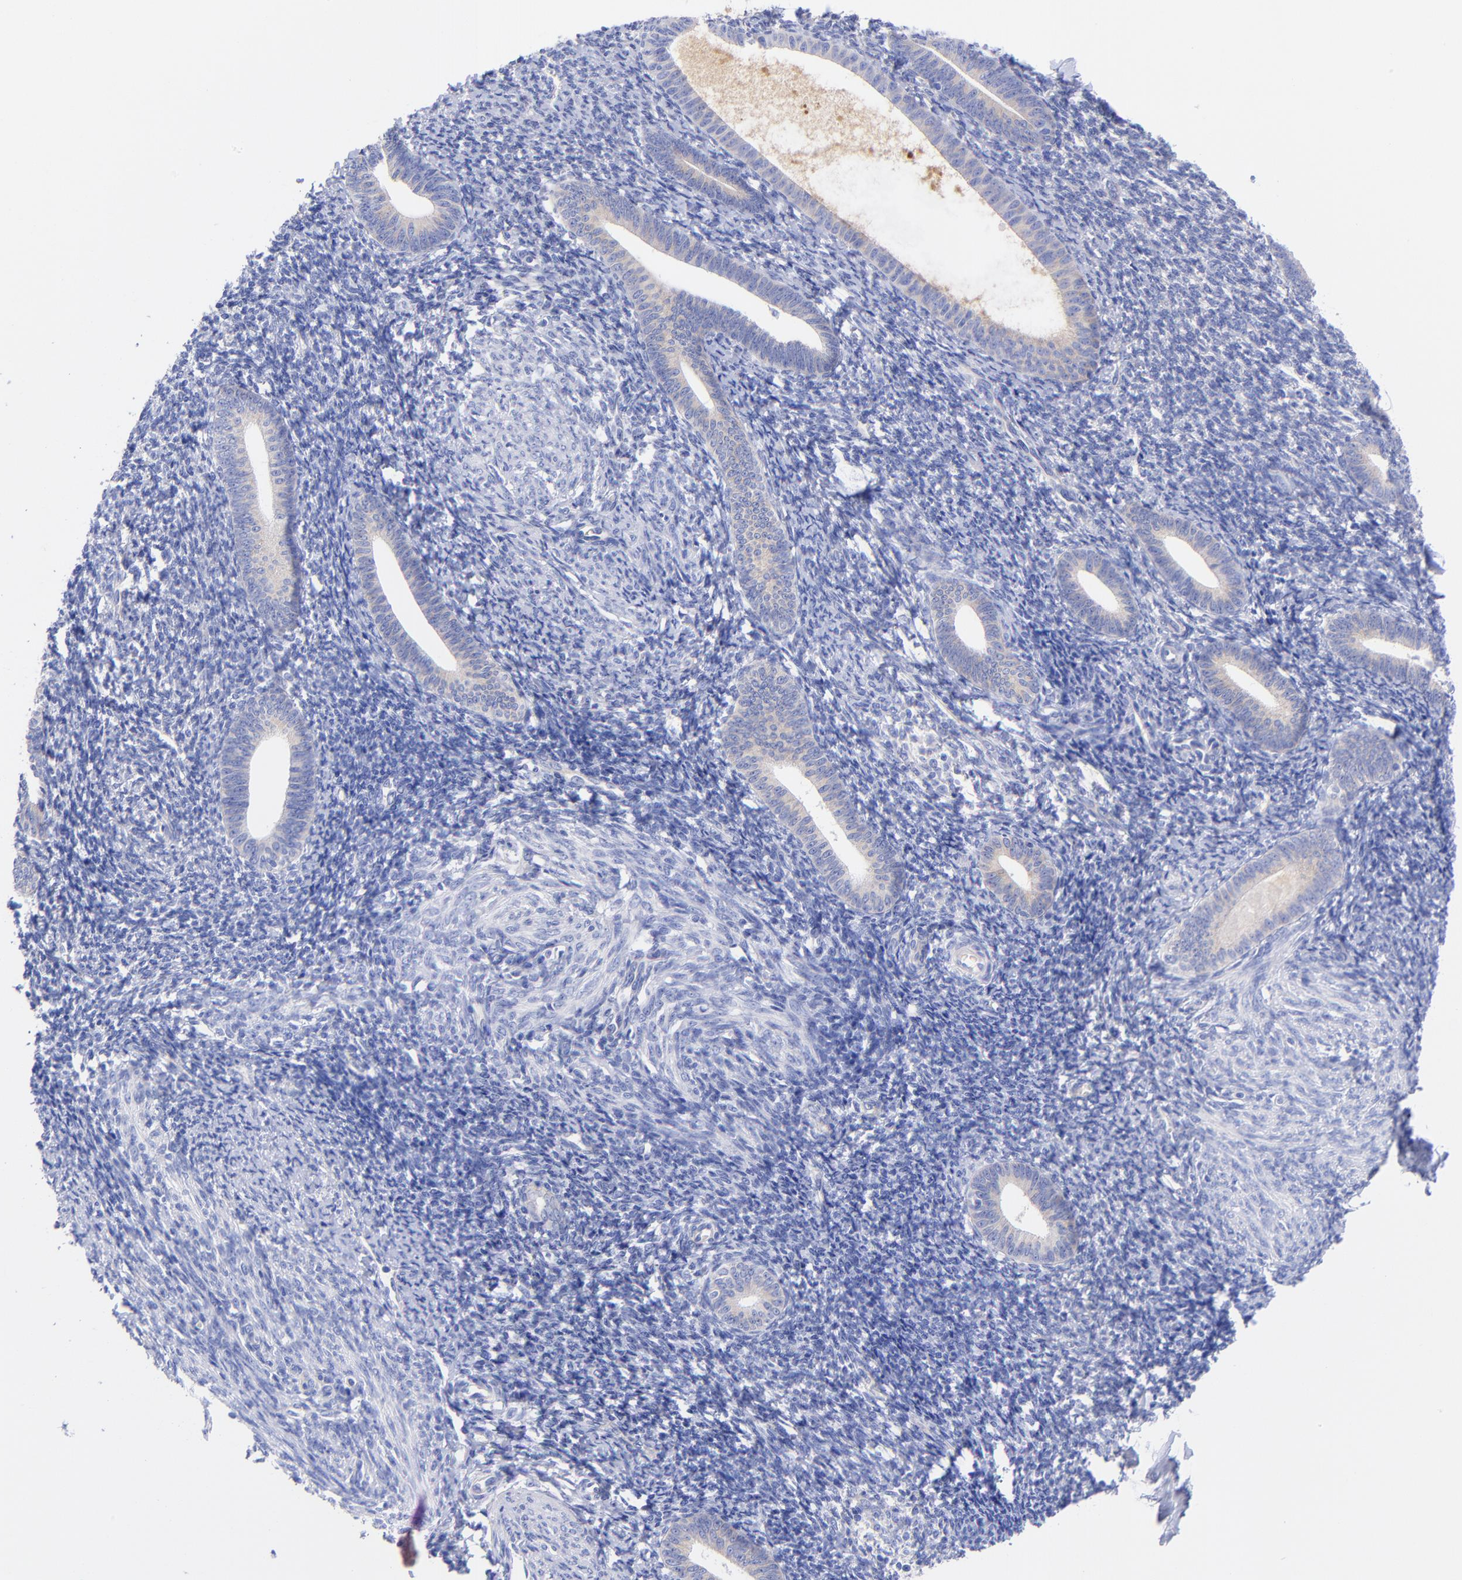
{"staining": {"intensity": "negative", "quantity": "none", "location": "none"}, "tissue": "endometrium", "cell_type": "Cells in endometrial stroma", "image_type": "normal", "snomed": [{"axis": "morphology", "description": "Normal tissue, NOS"}, {"axis": "topography", "description": "Endometrium"}], "caption": "High magnification brightfield microscopy of unremarkable endometrium stained with DAB (3,3'-diaminobenzidine) (brown) and counterstained with hematoxylin (blue): cells in endometrial stroma show no significant positivity.", "gene": "GPHN", "patient": {"sex": "female", "age": 57}}